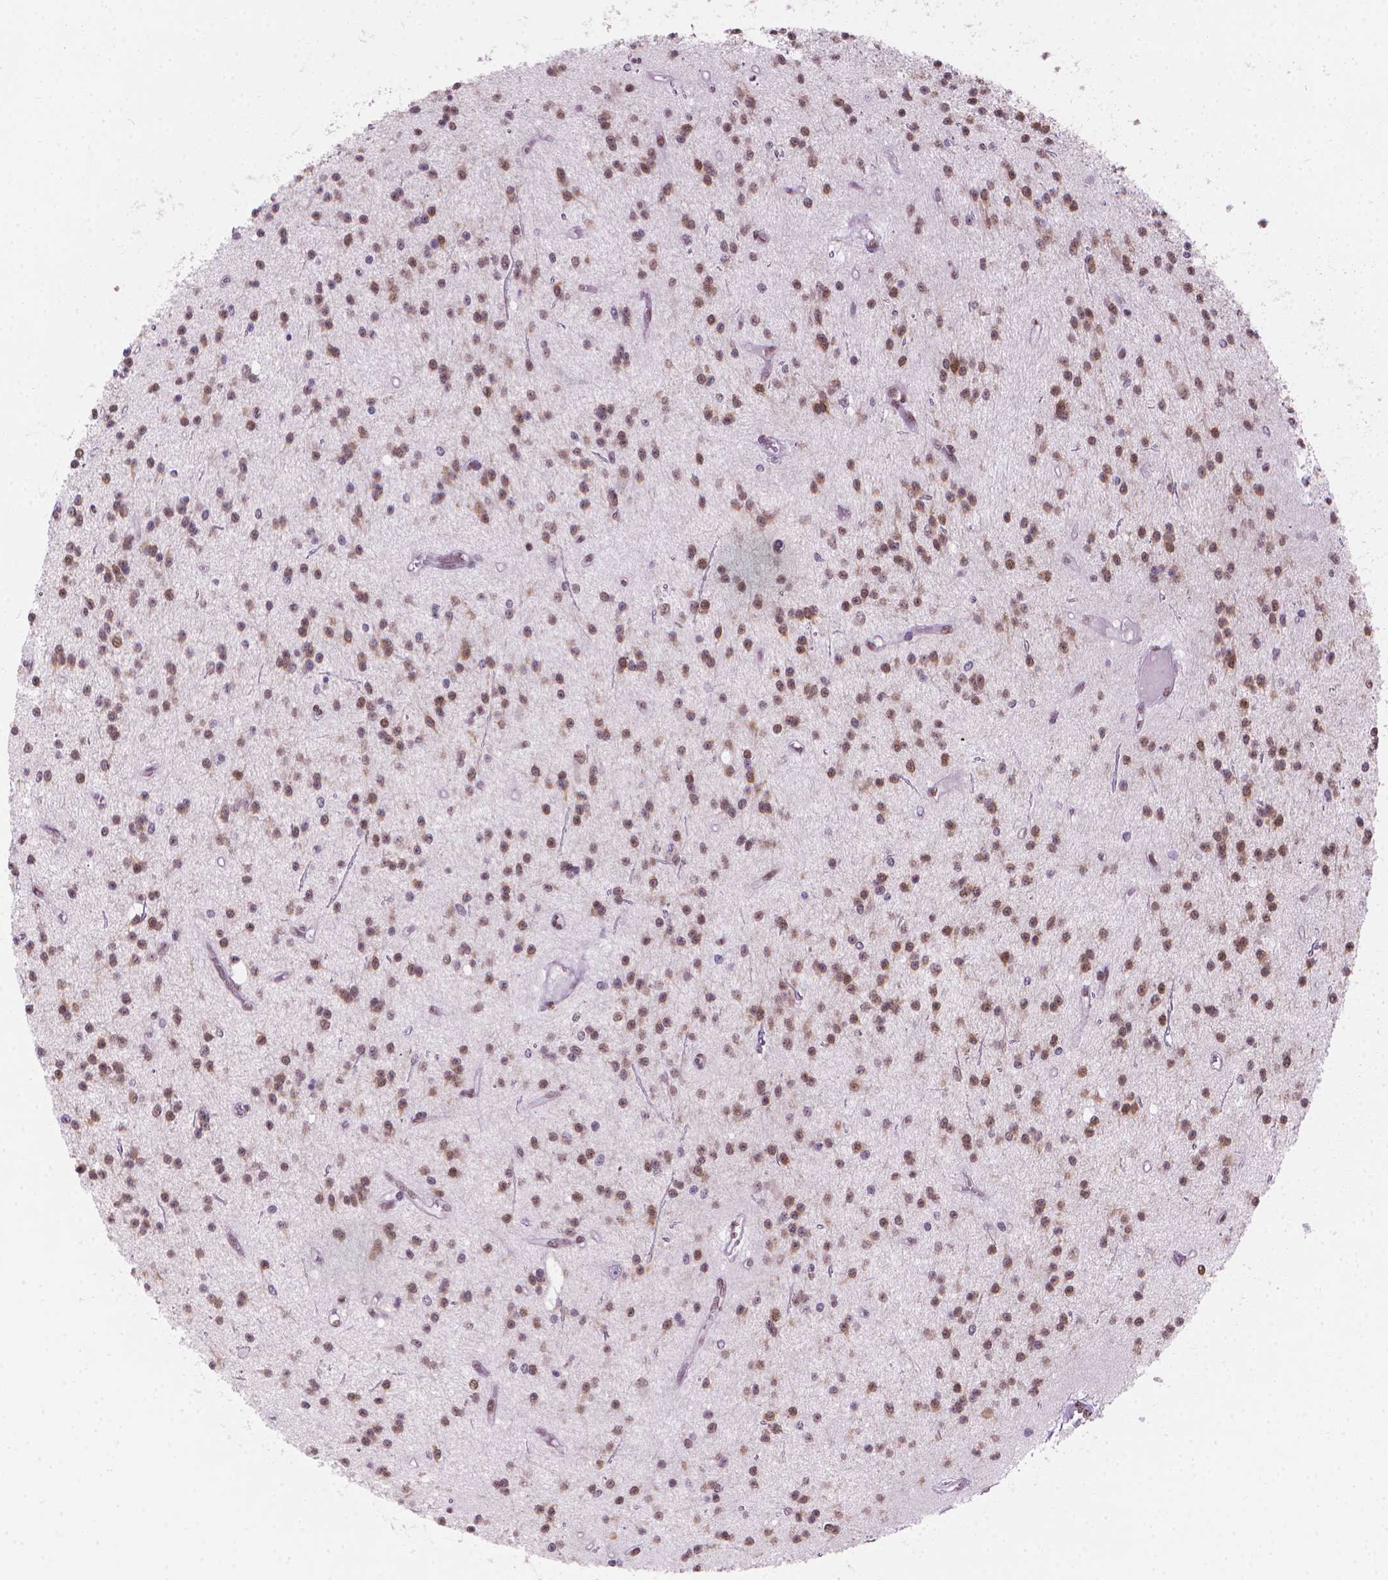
{"staining": {"intensity": "moderate", "quantity": ">75%", "location": "nuclear"}, "tissue": "glioma", "cell_type": "Tumor cells", "image_type": "cancer", "snomed": [{"axis": "morphology", "description": "Glioma, malignant, Low grade"}, {"axis": "topography", "description": "Brain"}], "caption": "A brown stain highlights moderate nuclear staining of a protein in malignant glioma (low-grade) tumor cells.", "gene": "PIAS2", "patient": {"sex": "male", "age": 27}}